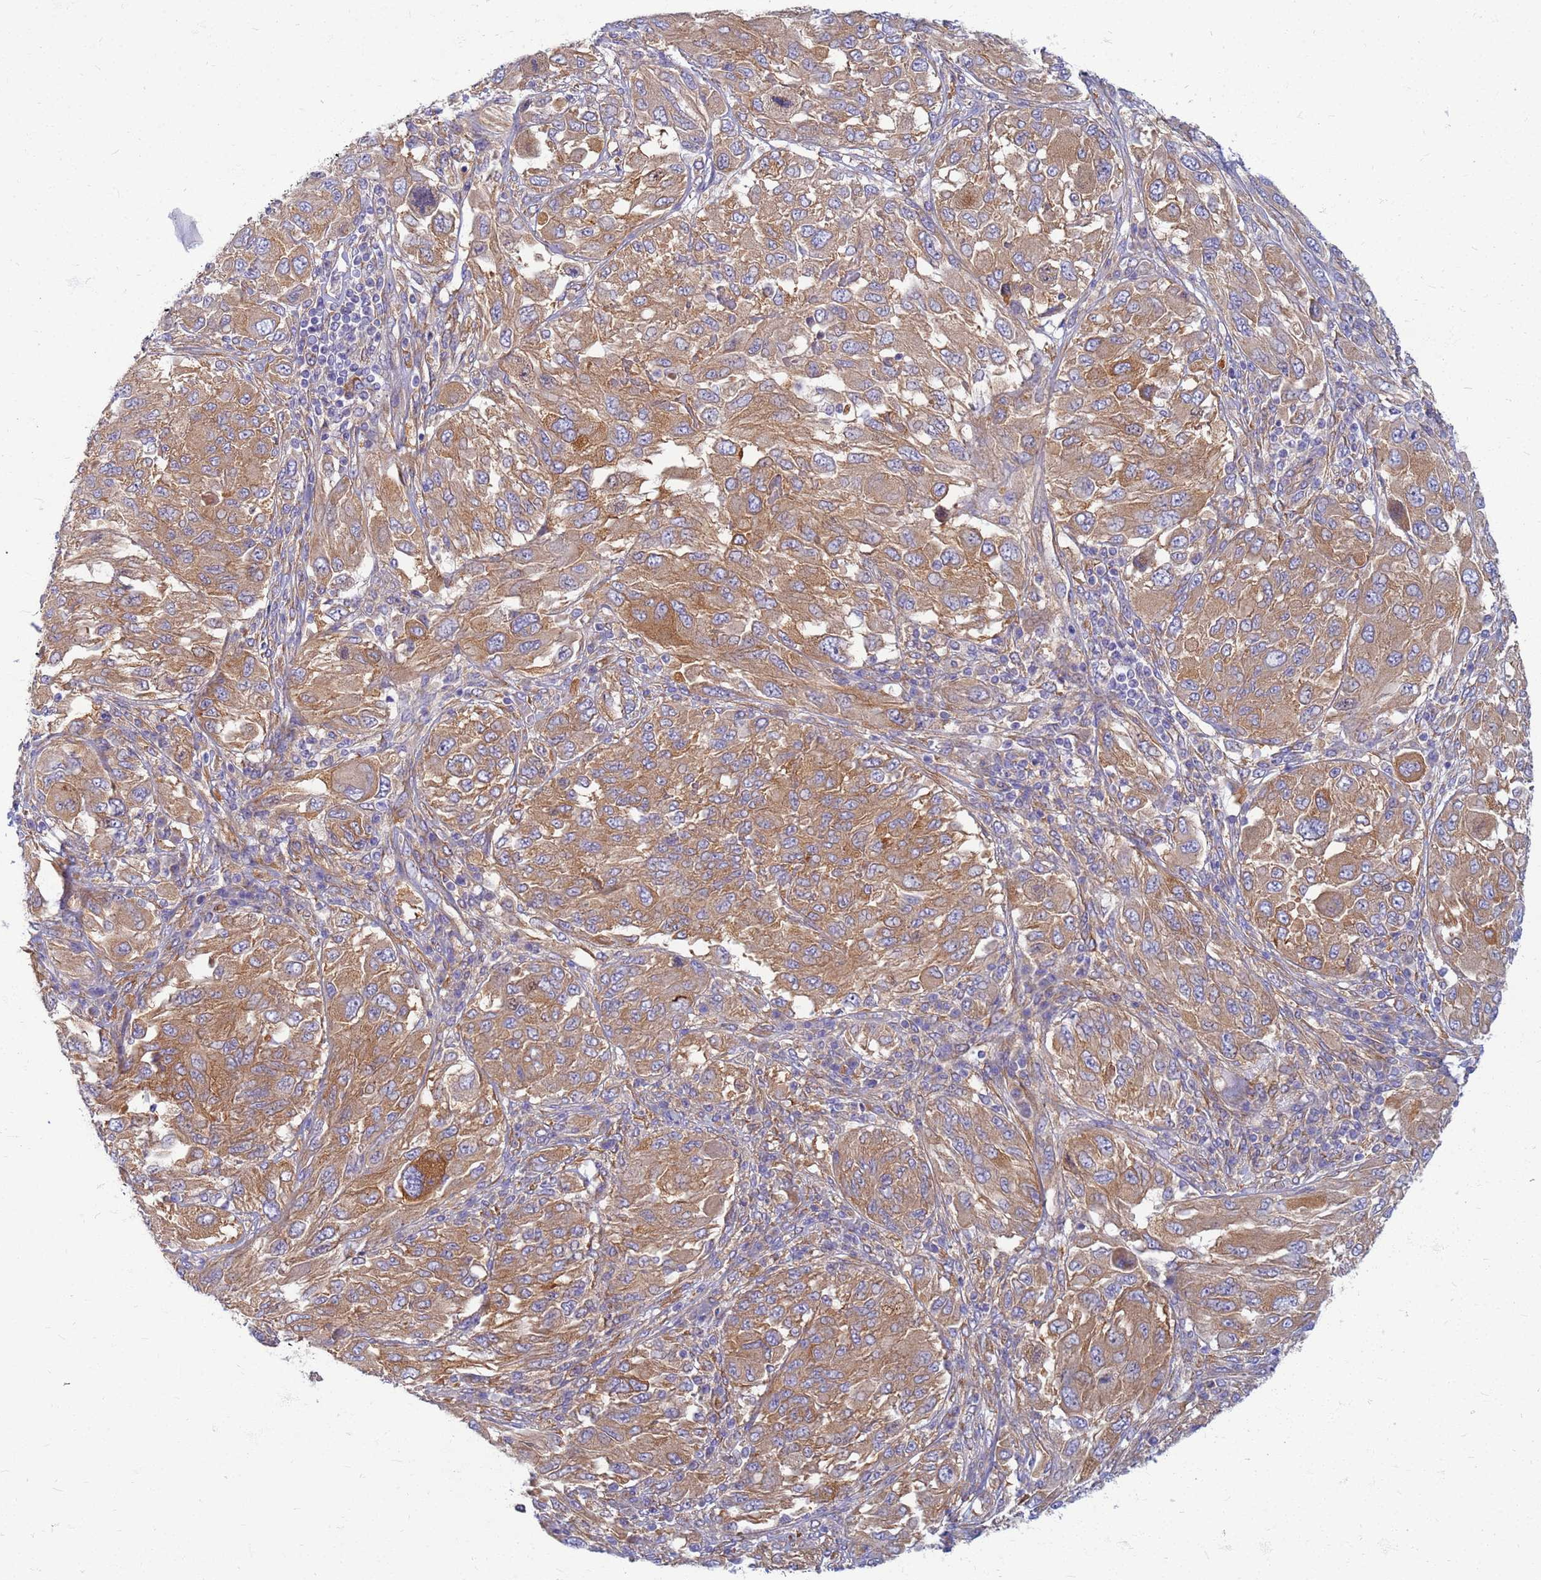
{"staining": {"intensity": "moderate", "quantity": ">75%", "location": "cytoplasmic/membranous"}, "tissue": "melanoma", "cell_type": "Tumor cells", "image_type": "cancer", "snomed": [{"axis": "morphology", "description": "Malignant melanoma, NOS"}, {"axis": "topography", "description": "Skin"}], "caption": "About >75% of tumor cells in malignant melanoma display moderate cytoplasmic/membranous protein expression as visualized by brown immunohistochemical staining.", "gene": "EEA1", "patient": {"sex": "female", "age": 91}}